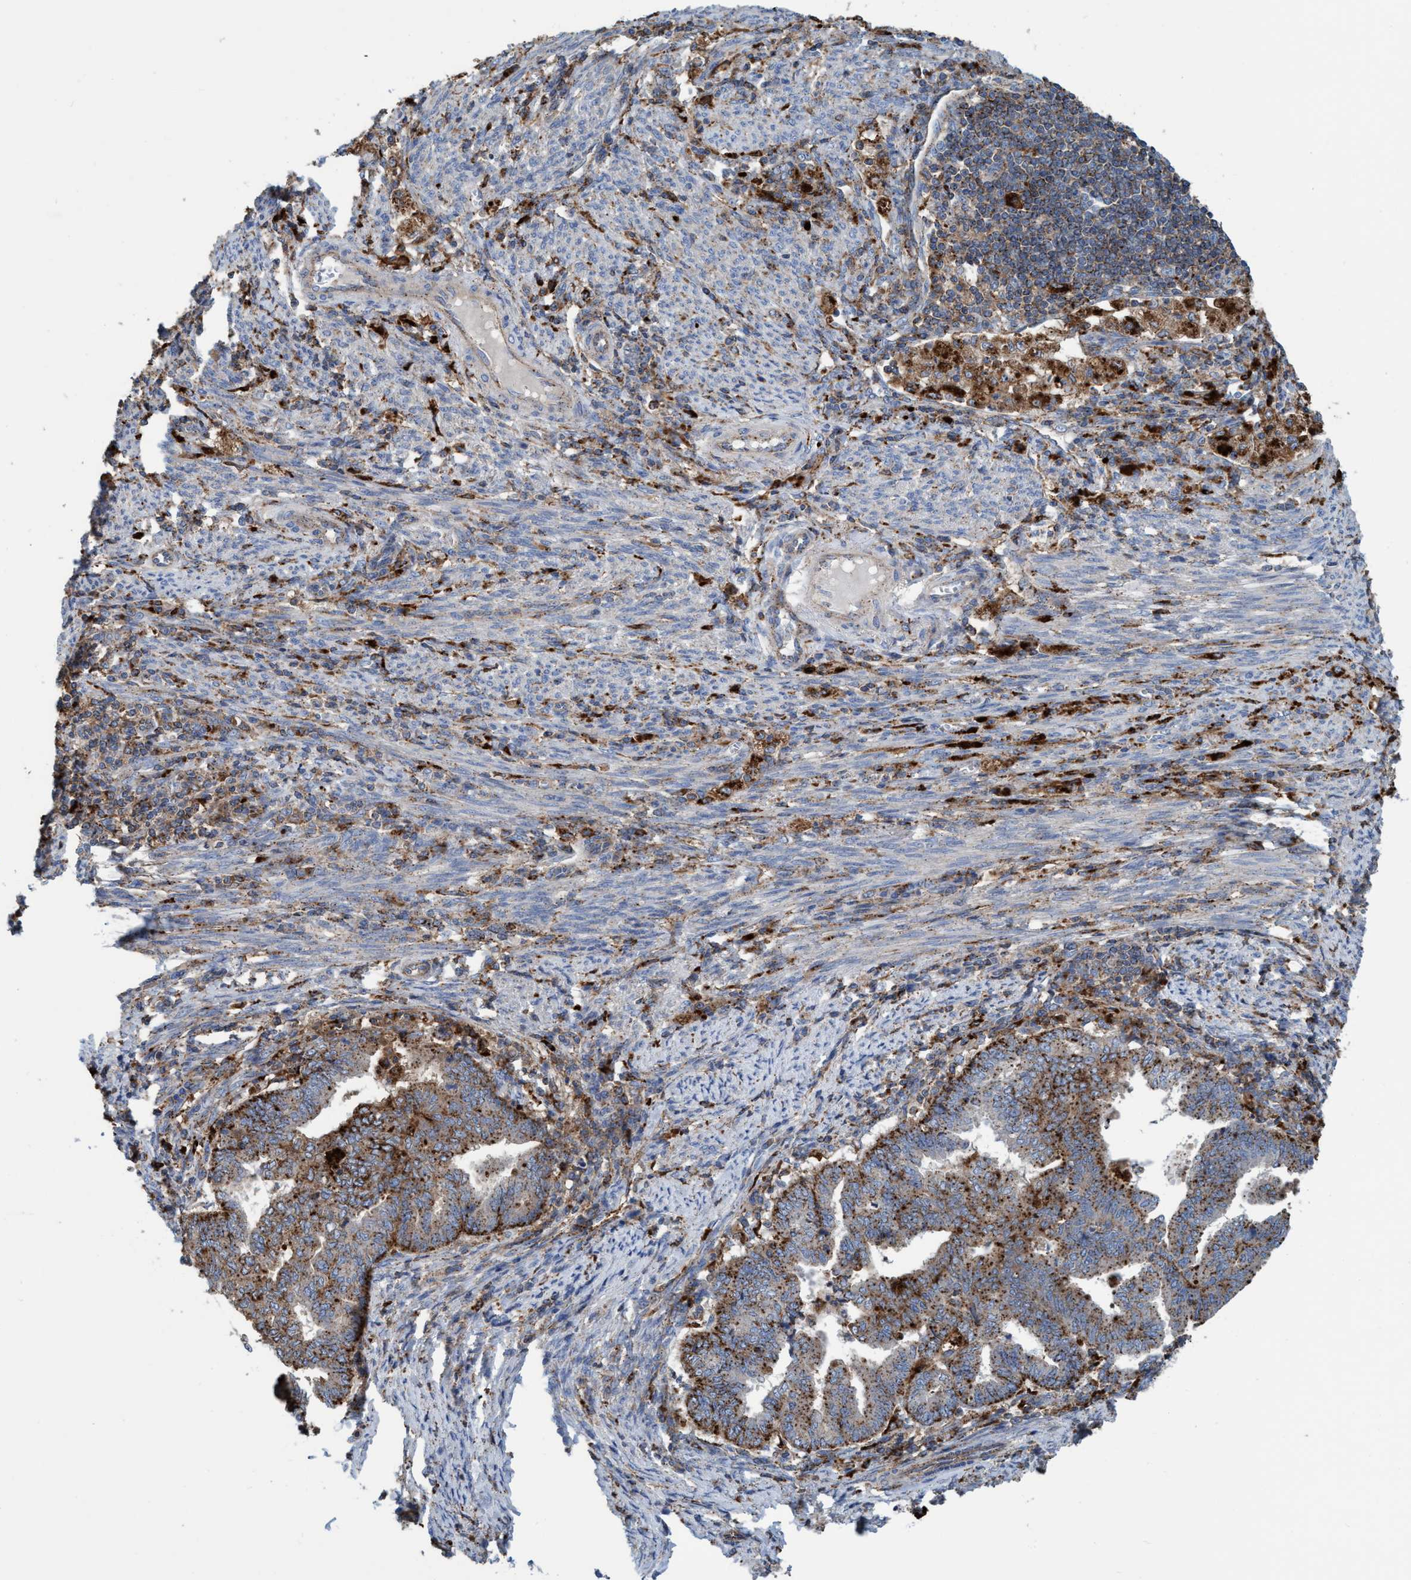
{"staining": {"intensity": "moderate", "quantity": ">75%", "location": "cytoplasmic/membranous"}, "tissue": "endometrial cancer", "cell_type": "Tumor cells", "image_type": "cancer", "snomed": [{"axis": "morphology", "description": "Polyp, NOS"}, {"axis": "morphology", "description": "Adenocarcinoma, NOS"}, {"axis": "morphology", "description": "Adenoma, NOS"}, {"axis": "topography", "description": "Endometrium"}], "caption": "This is a histology image of immunohistochemistry (IHC) staining of endometrial cancer, which shows moderate expression in the cytoplasmic/membranous of tumor cells.", "gene": "TRIM65", "patient": {"sex": "female", "age": 79}}